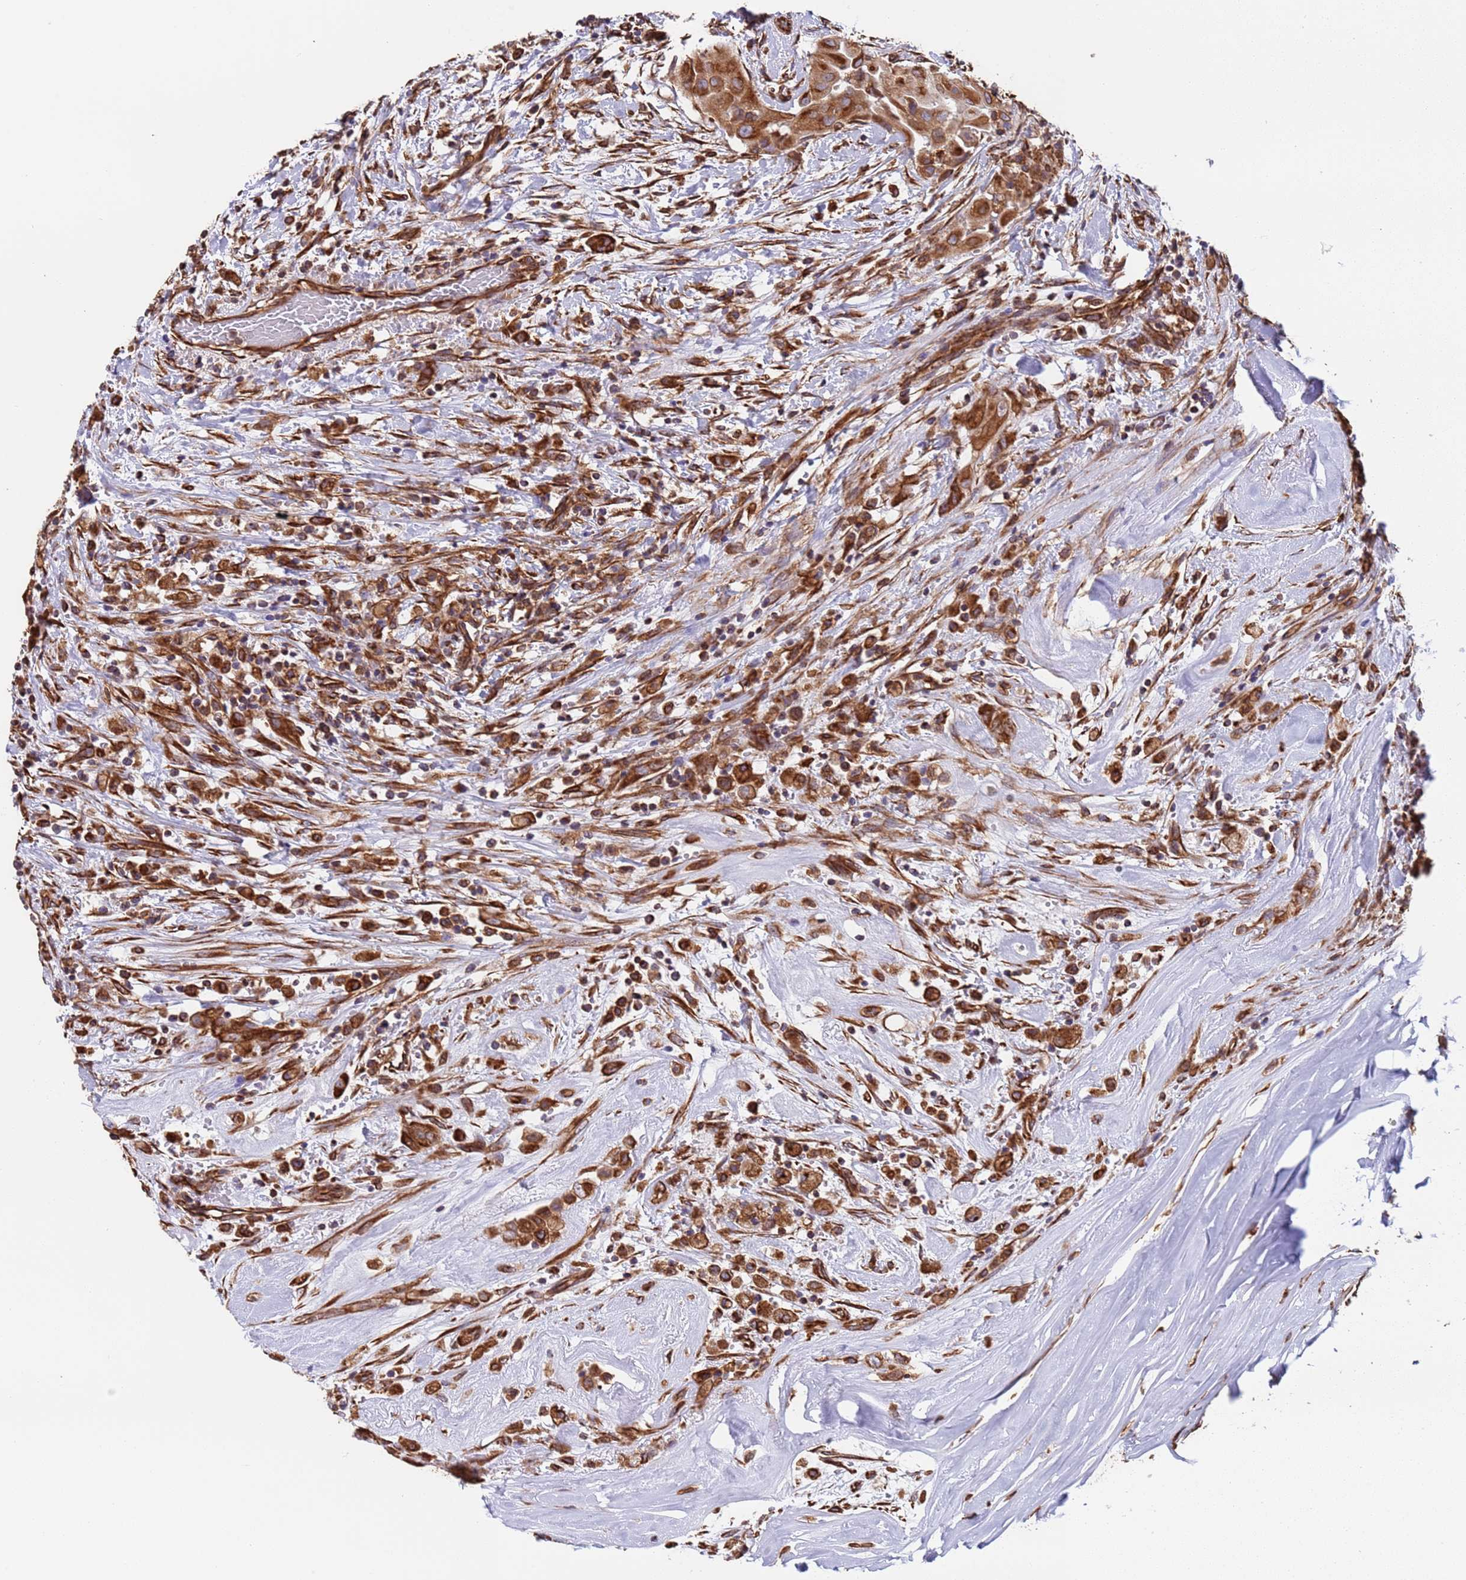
{"staining": {"intensity": "strong", "quantity": ">75%", "location": "cytoplasmic/membranous"}, "tissue": "thyroid cancer", "cell_type": "Tumor cells", "image_type": "cancer", "snomed": [{"axis": "morphology", "description": "Papillary adenocarcinoma, NOS"}, {"axis": "topography", "description": "Thyroid gland"}], "caption": "Immunohistochemistry histopathology image of neoplastic tissue: thyroid papillary adenocarcinoma stained using immunohistochemistry (IHC) demonstrates high levels of strong protein expression localized specifically in the cytoplasmic/membranous of tumor cells, appearing as a cytoplasmic/membranous brown color.", "gene": "NUDT12", "patient": {"sex": "female", "age": 59}}